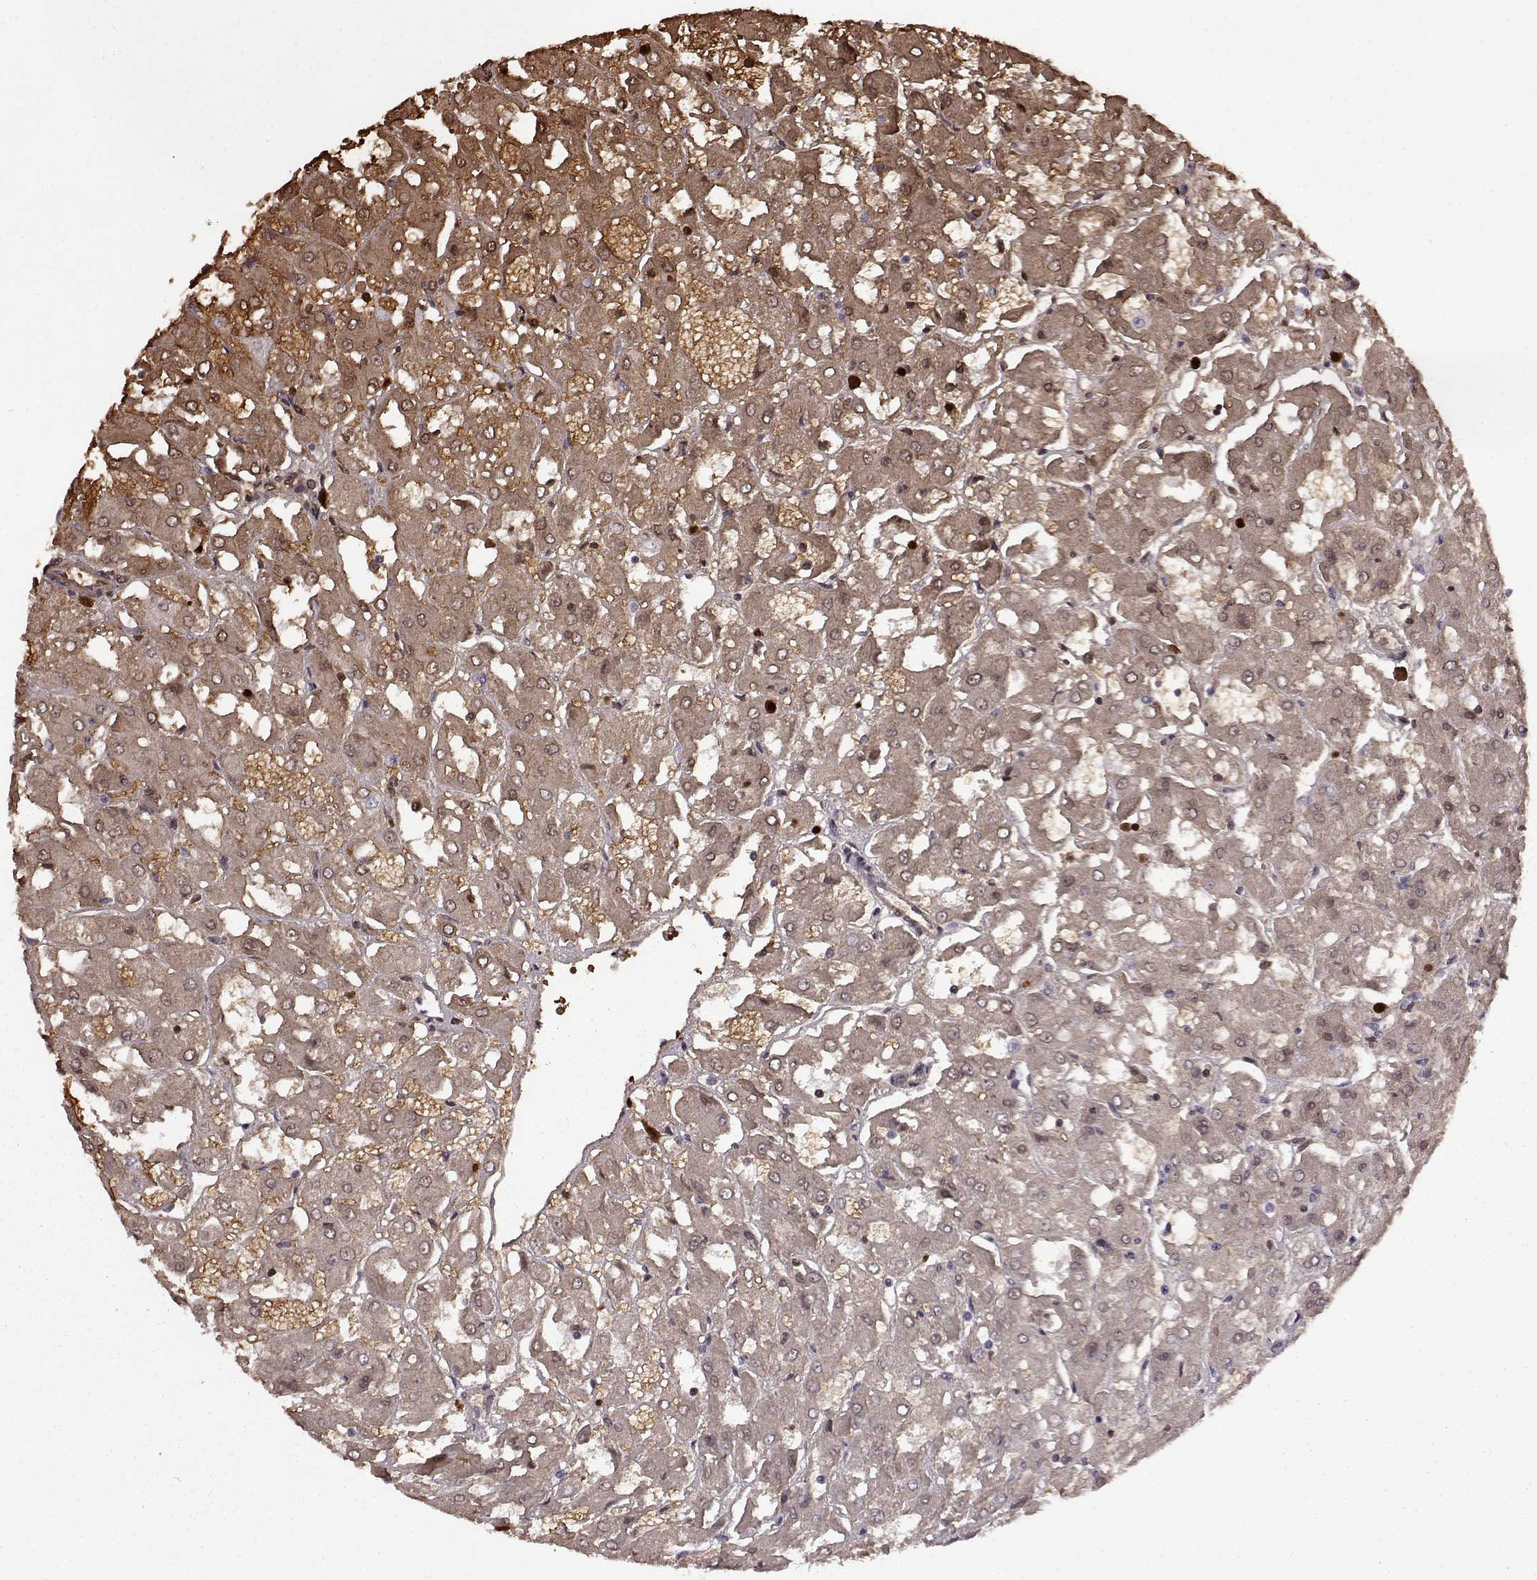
{"staining": {"intensity": "moderate", "quantity": "25%-75%", "location": "cytoplasmic/membranous,nuclear"}, "tissue": "renal cancer", "cell_type": "Tumor cells", "image_type": "cancer", "snomed": [{"axis": "morphology", "description": "Adenocarcinoma, NOS"}, {"axis": "topography", "description": "Kidney"}], "caption": "Protein staining displays moderate cytoplasmic/membranous and nuclear expression in about 25%-75% of tumor cells in adenocarcinoma (renal). Using DAB (3,3'-diaminobenzidine) (brown) and hematoxylin (blue) stains, captured at high magnification using brightfield microscopy.", "gene": "PROP1", "patient": {"sex": "male", "age": 72}}